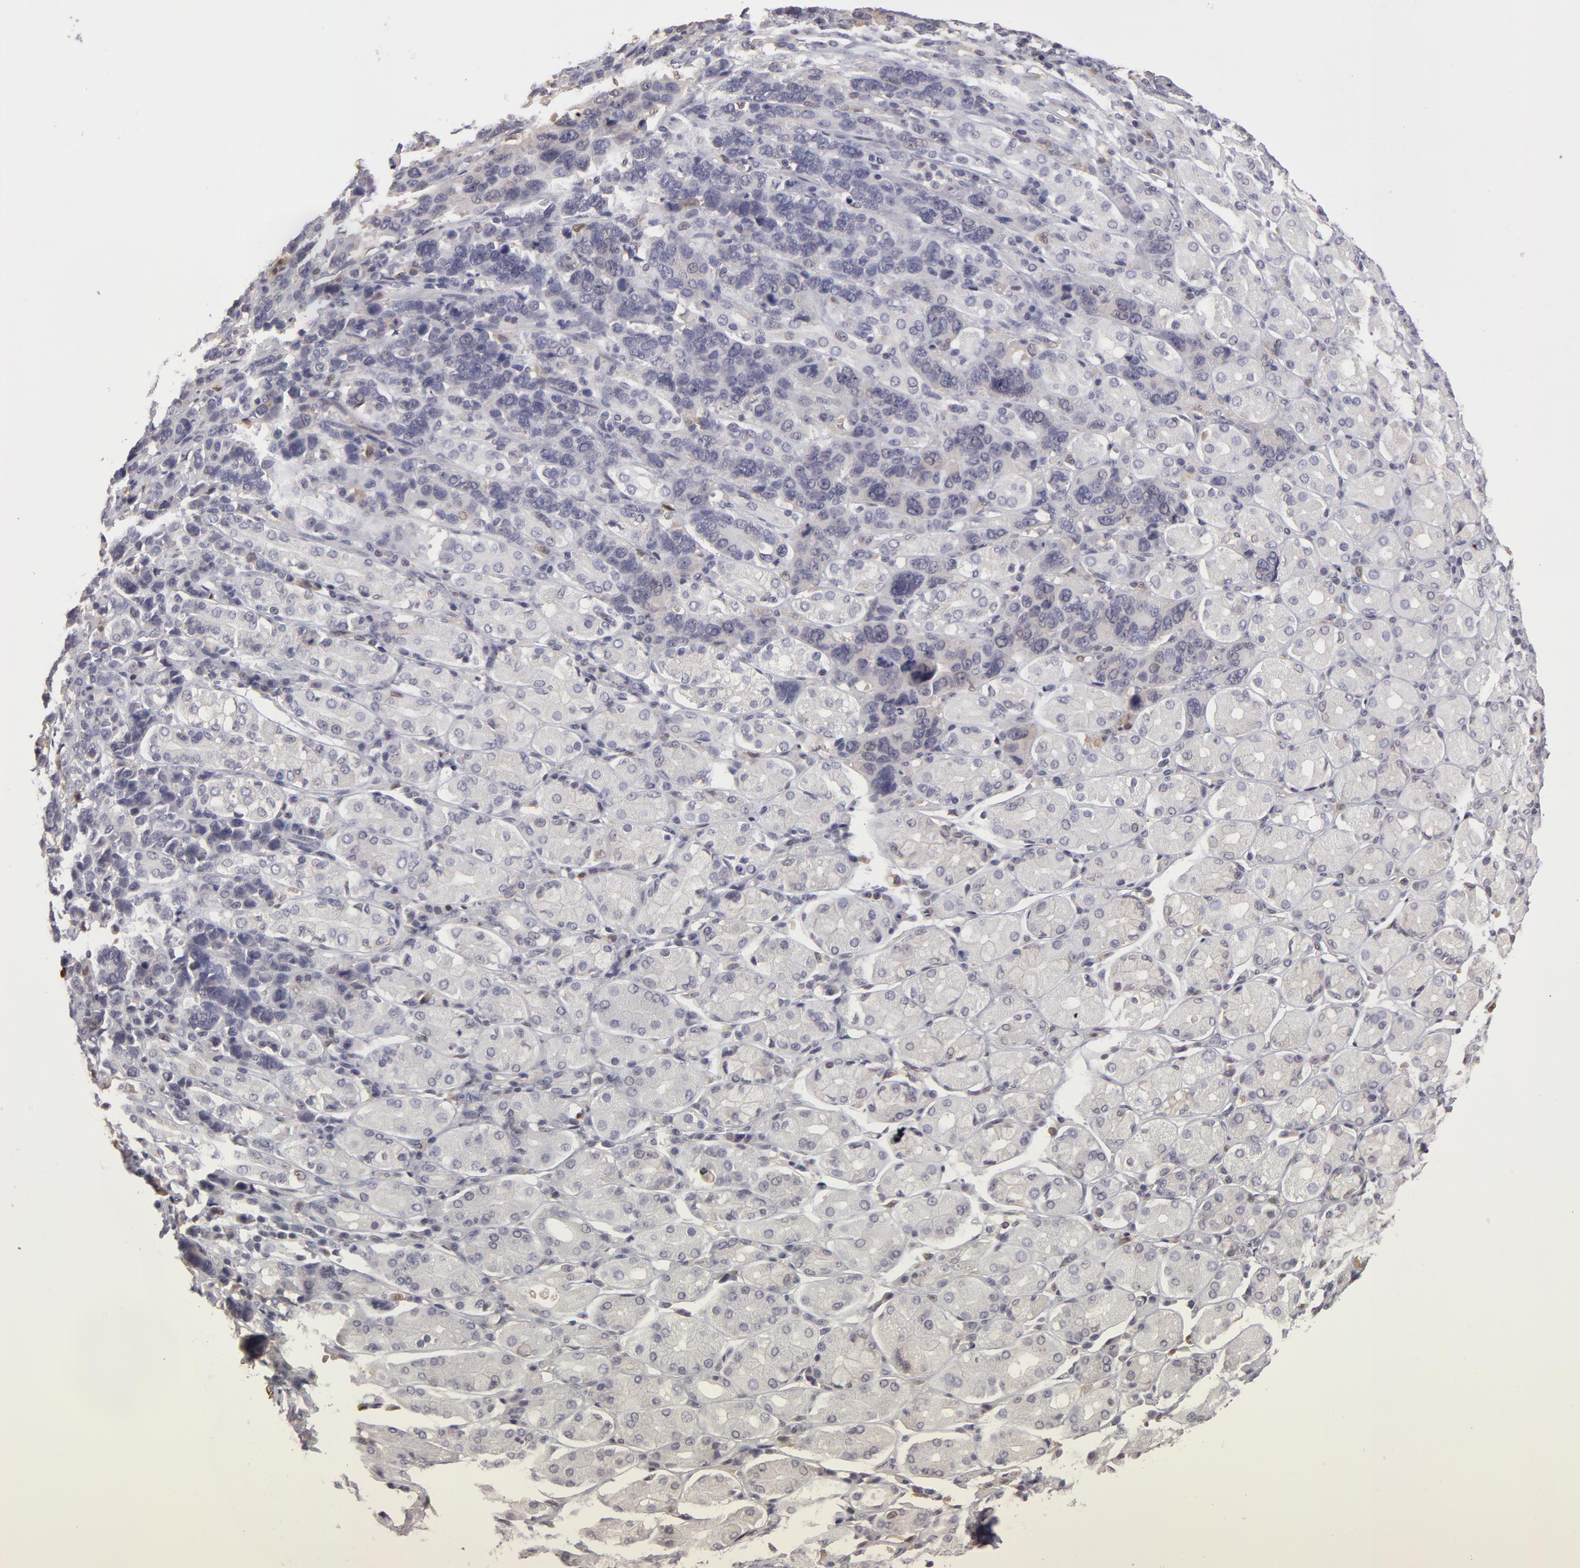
{"staining": {"intensity": "negative", "quantity": "none", "location": "none"}, "tissue": "stomach cancer", "cell_type": "Tumor cells", "image_type": "cancer", "snomed": [{"axis": "morphology", "description": "Adenocarcinoma, NOS"}, {"axis": "topography", "description": "Stomach, upper"}], "caption": "An immunohistochemistry image of stomach cancer is shown. There is no staining in tumor cells of stomach cancer. (Stains: DAB (3,3'-diaminobenzidine) immunohistochemistry with hematoxylin counter stain, Microscopy: brightfield microscopy at high magnification).", "gene": "GNPDA1", "patient": {"sex": "male", "age": 71}}